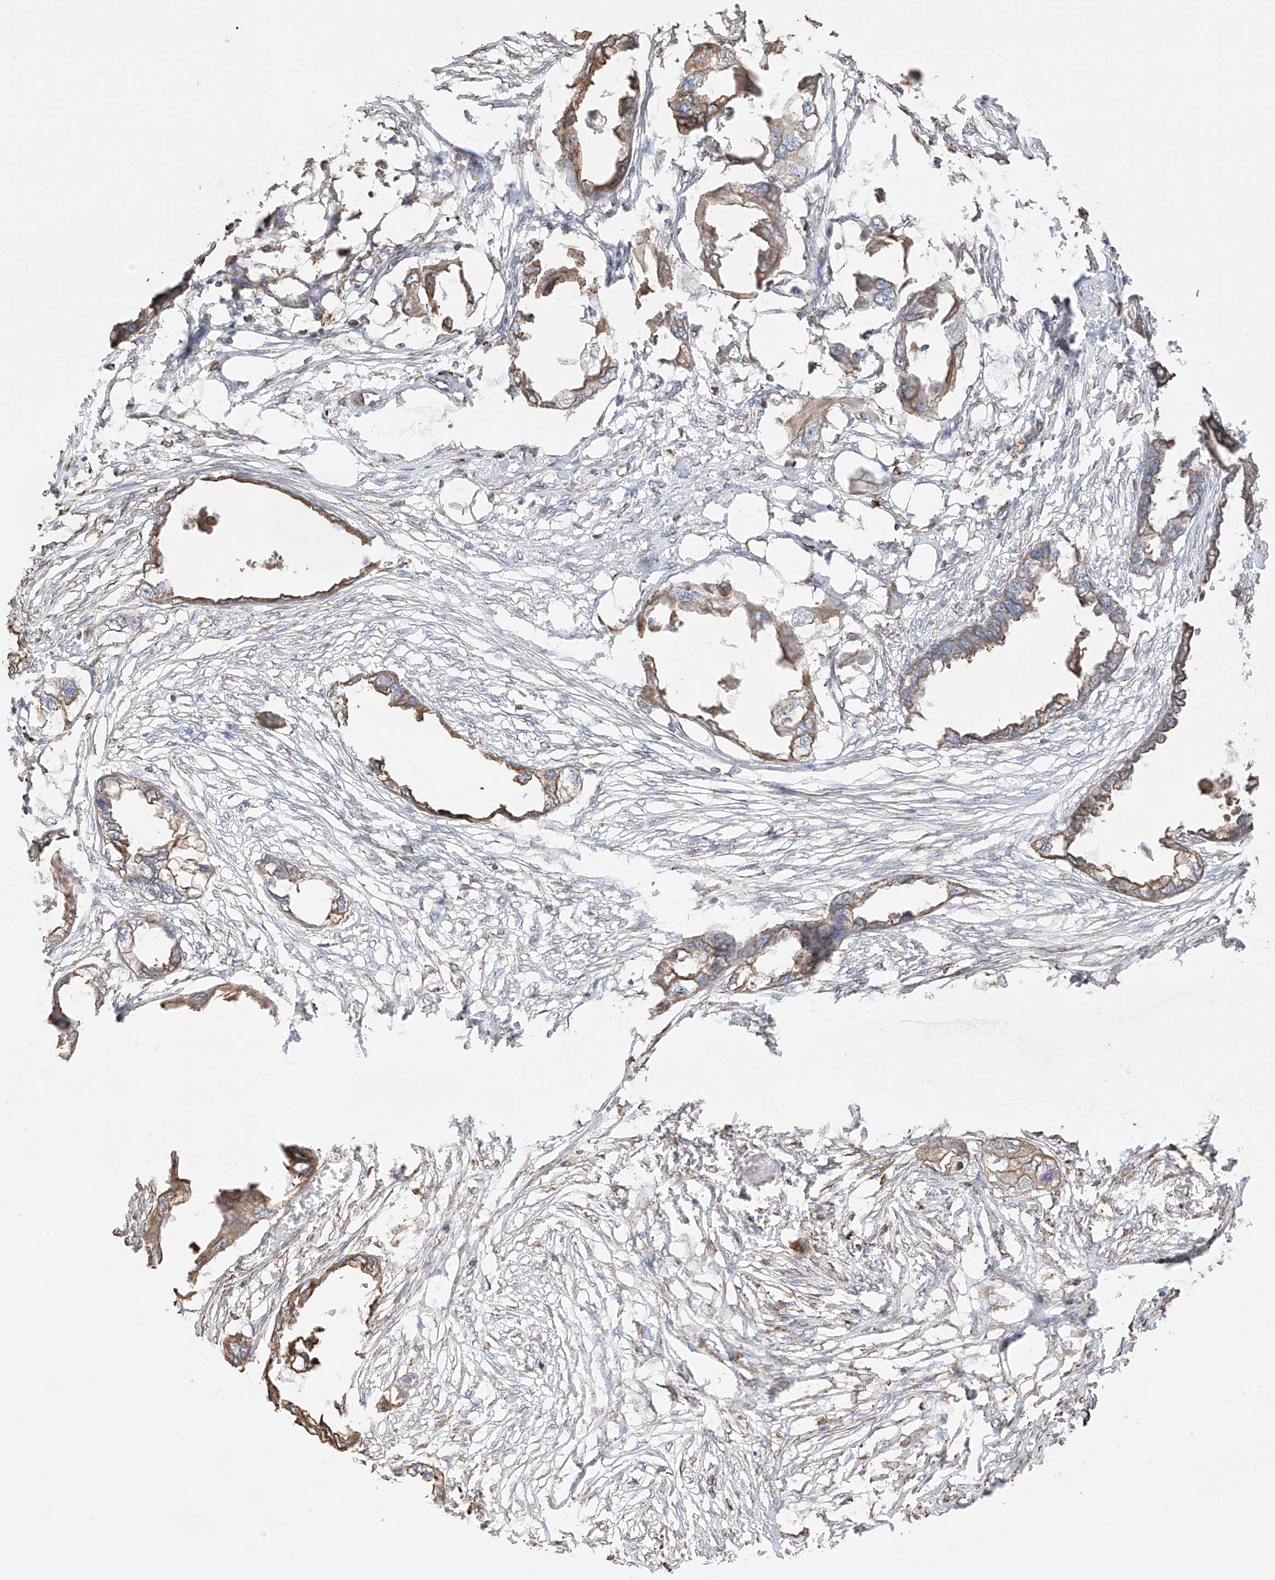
{"staining": {"intensity": "moderate", "quantity": ">75%", "location": "cytoplasmic/membranous"}, "tissue": "endometrial cancer", "cell_type": "Tumor cells", "image_type": "cancer", "snomed": [{"axis": "morphology", "description": "Adenocarcinoma, NOS"}, {"axis": "morphology", "description": "Adenocarcinoma, metastatic, NOS"}, {"axis": "topography", "description": "Adipose tissue"}, {"axis": "topography", "description": "Endometrium"}], "caption": "Moderate cytoplasmic/membranous staining is seen in about >75% of tumor cells in metastatic adenocarcinoma (endometrial).", "gene": "XKR3", "patient": {"sex": "female", "age": 67}}